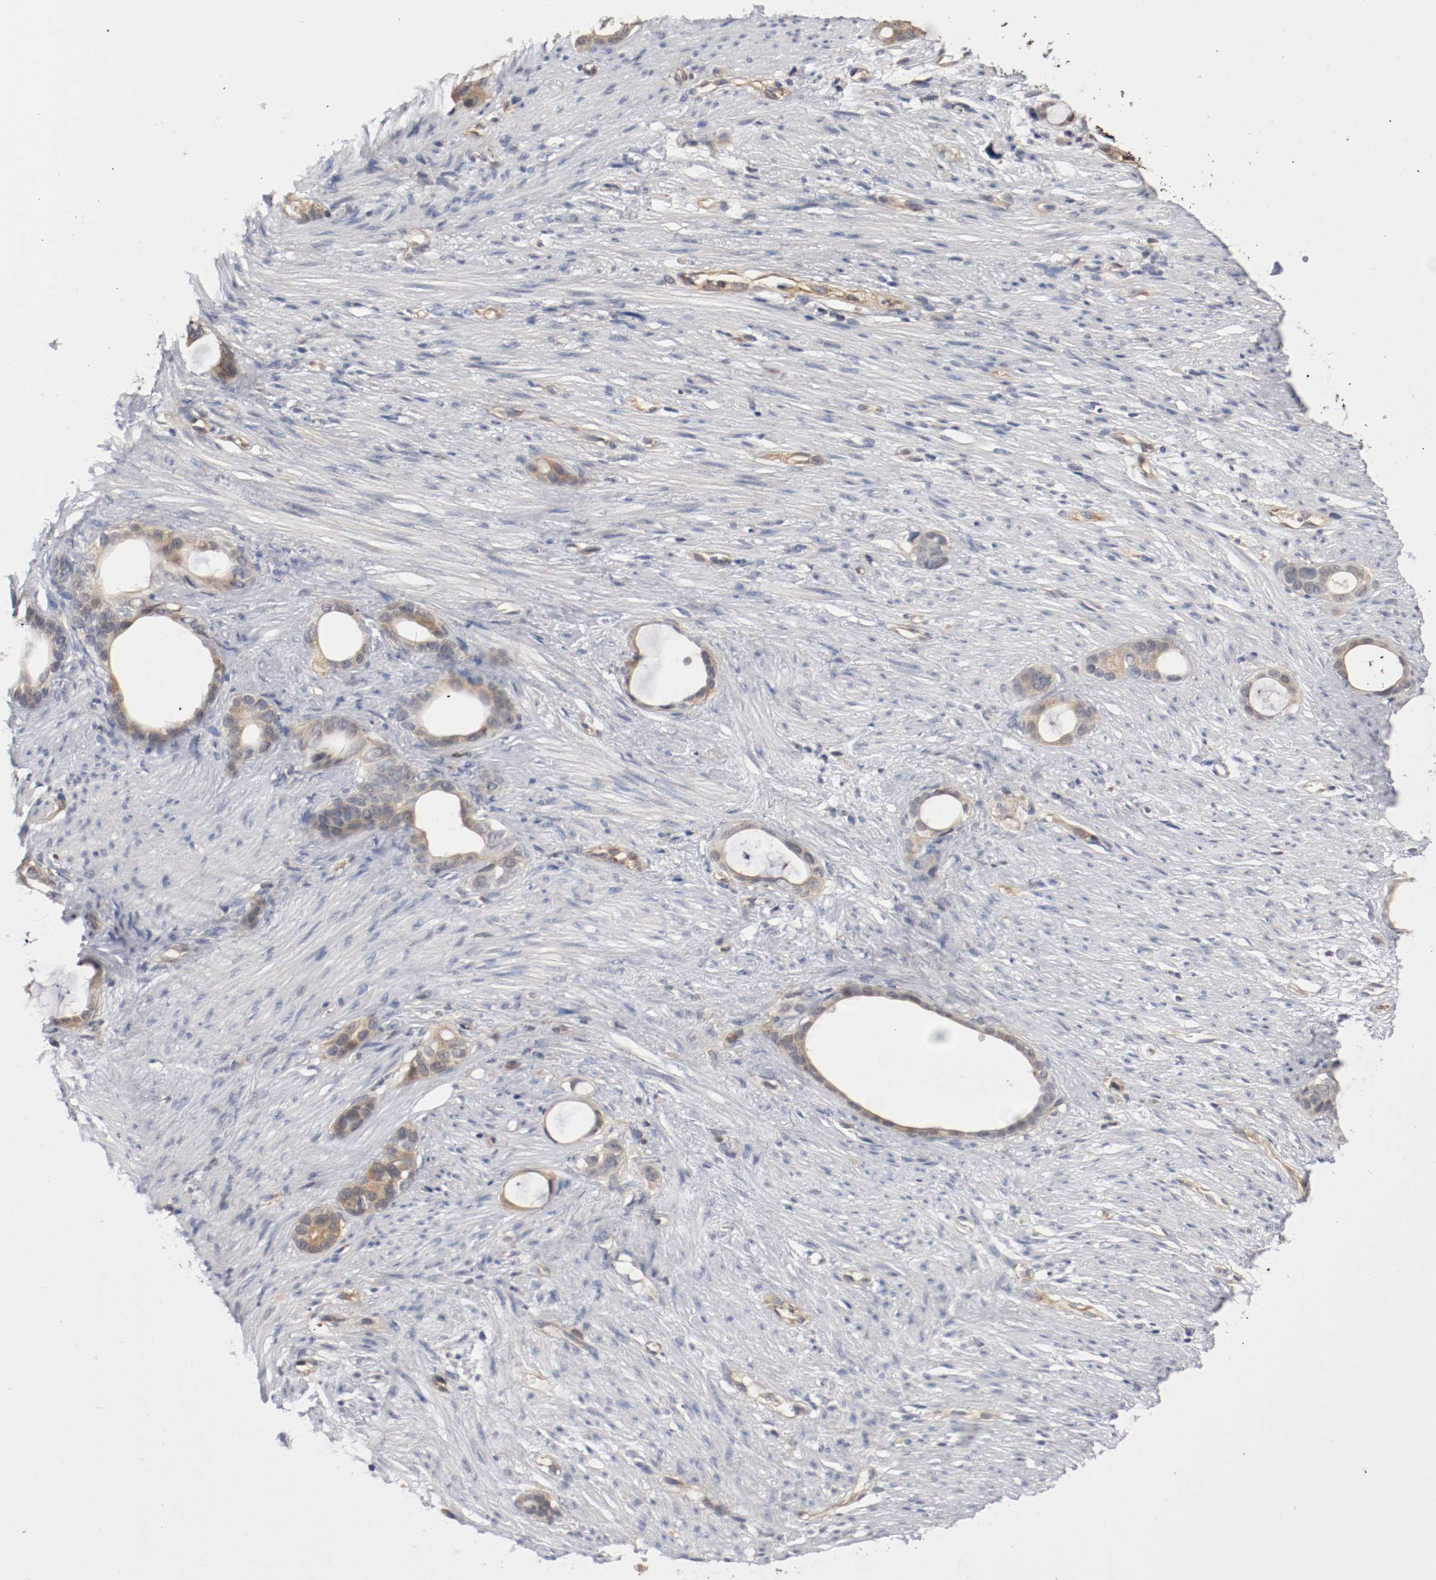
{"staining": {"intensity": "weak", "quantity": ">75%", "location": "cytoplasmic/membranous"}, "tissue": "stomach cancer", "cell_type": "Tumor cells", "image_type": "cancer", "snomed": [{"axis": "morphology", "description": "Adenocarcinoma, NOS"}, {"axis": "topography", "description": "Stomach"}], "caption": "Brown immunohistochemical staining in human stomach cancer (adenocarcinoma) shows weak cytoplasmic/membranous positivity in approximately >75% of tumor cells.", "gene": "RBM23", "patient": {"sex": "female", "age": 75}}